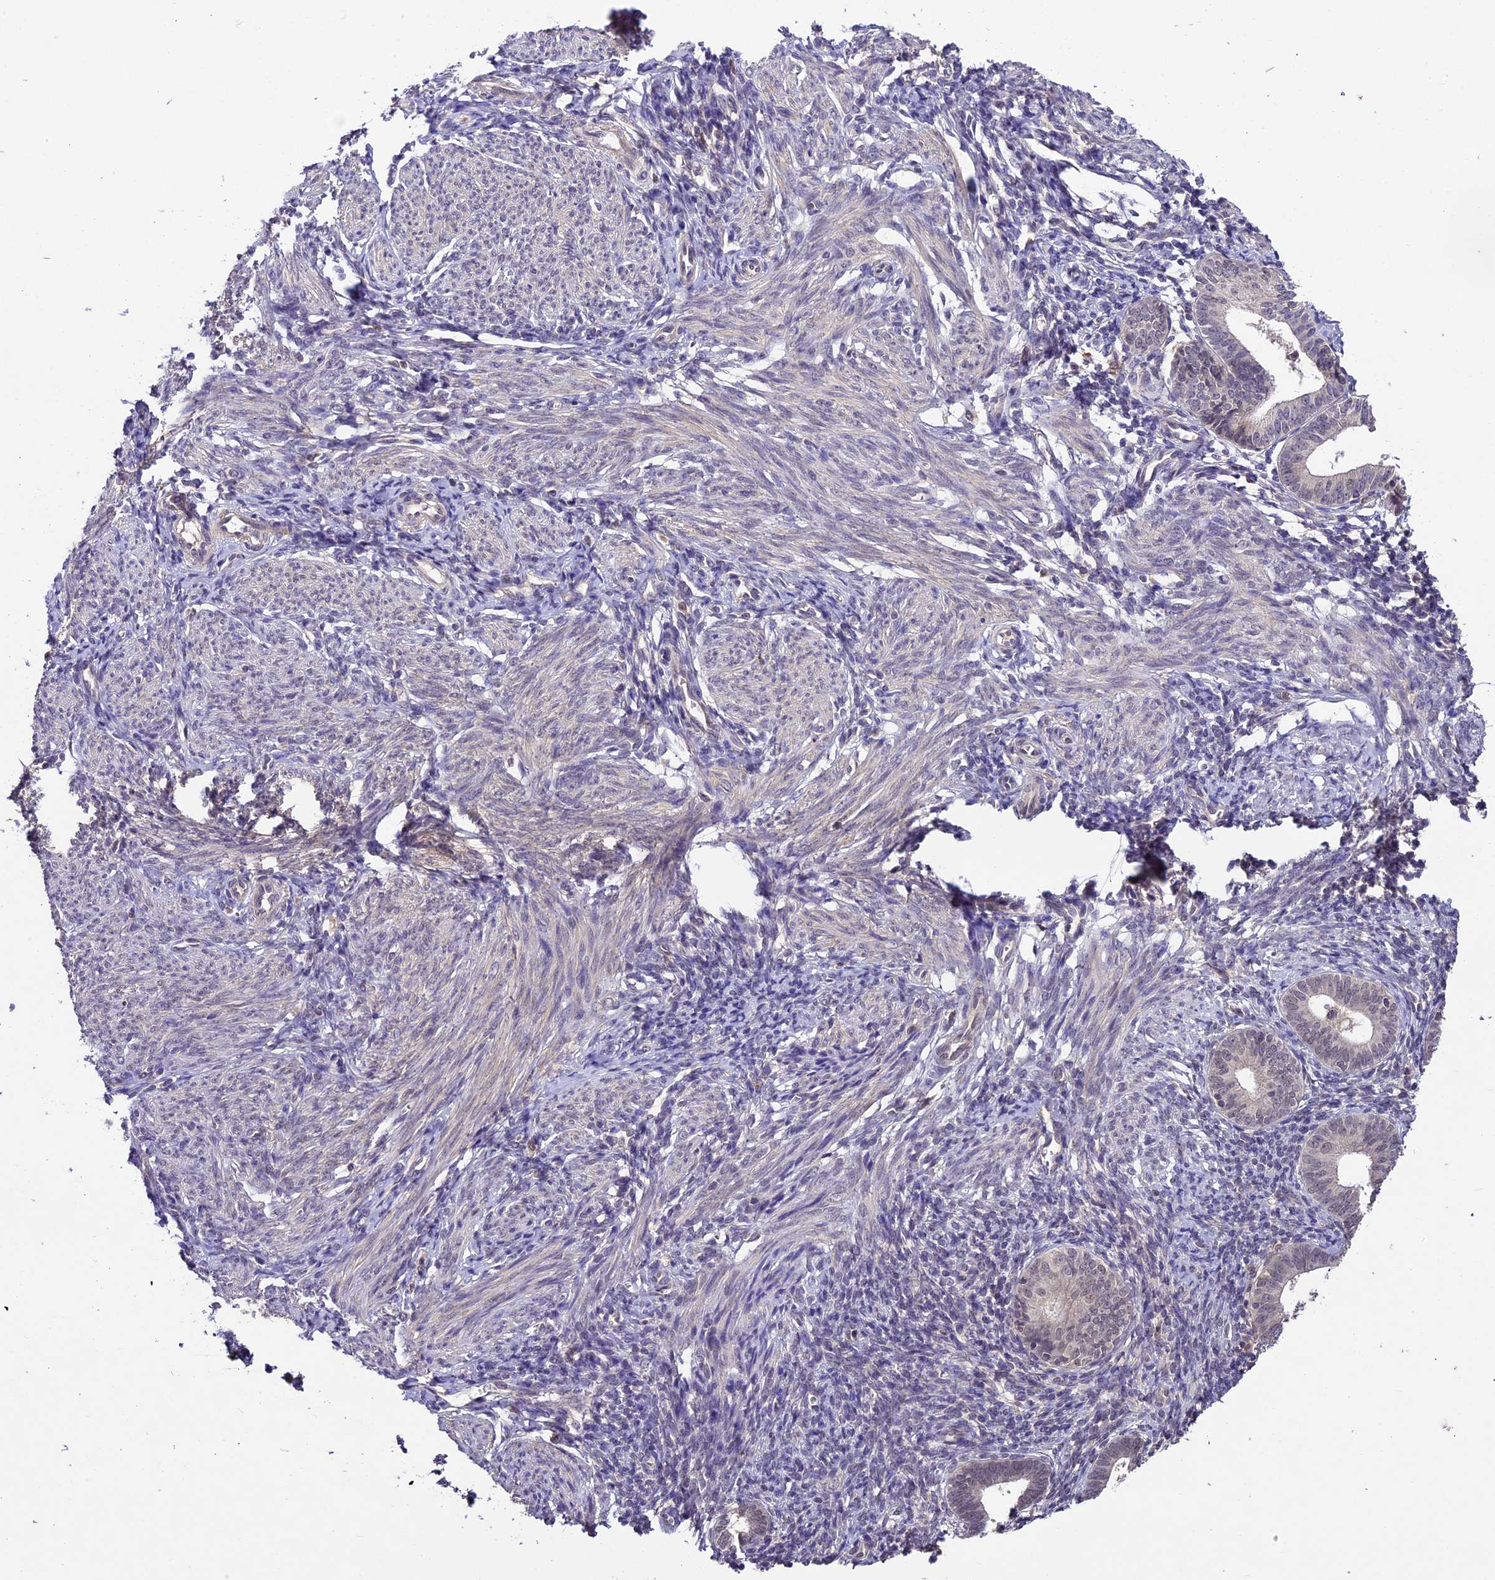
{"staining": {"intensity": "weak", "quantity": "<25%", "location": "cytoplasmic/membranous"}, "tissue": "endometrium", "cell_type": "Cells in endometrial stroma", "image_type": "normal", "snomed": [{"axis": "morphology", "description": "Normal tissue, NOS"}, {"axis": "morphology", "description": "Adenocarcinoma, NOS"}, {"axis": "topography", "description": "Endometrium"}], "caption": "Endometrium stained for a protein using immunohistochemistry shows no expression cells in endometrial stroma.", "gene": "ATP10A", "patient": {"sex": "female", "age": 57}}